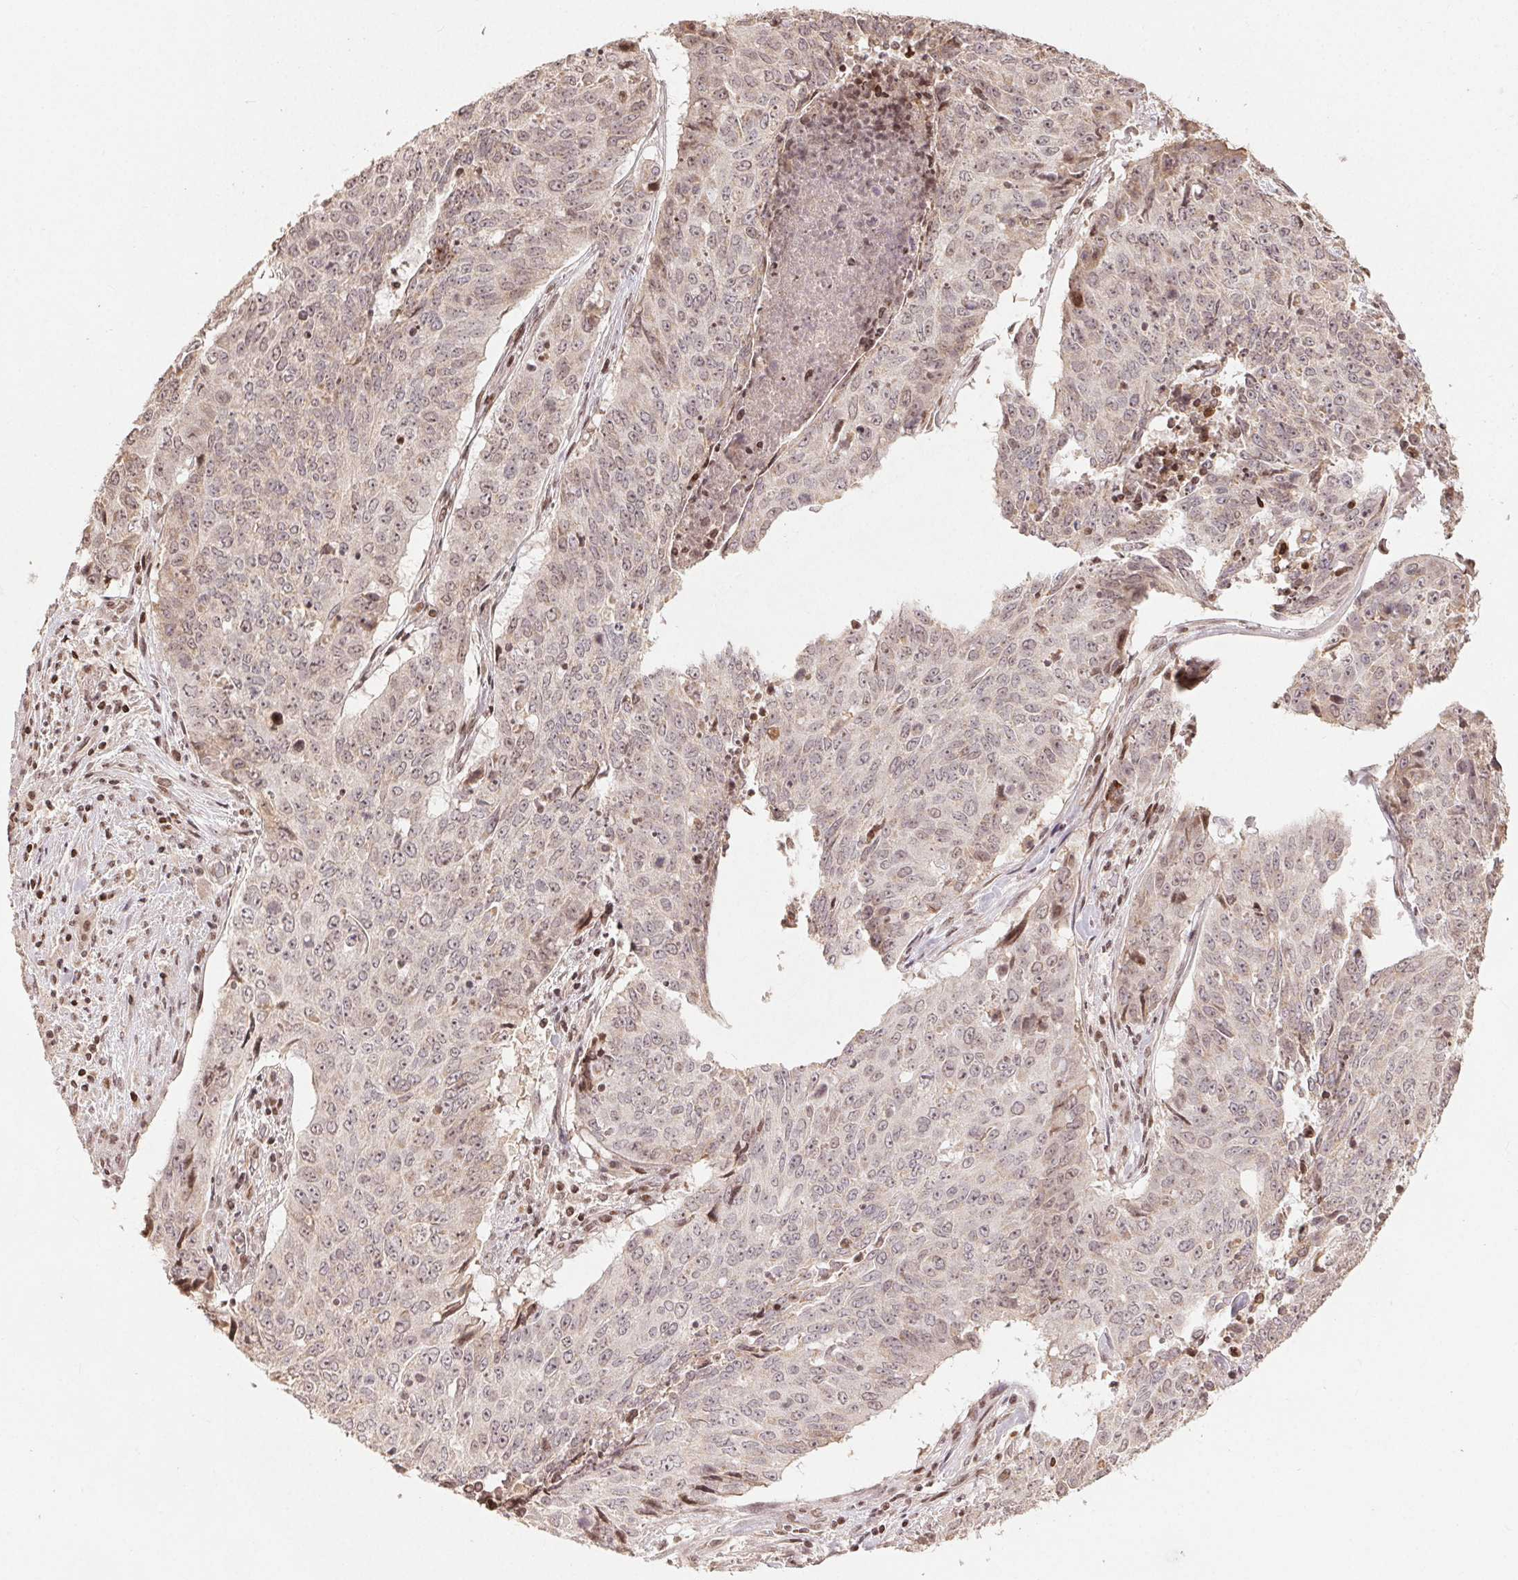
{"staining": {"intensity": "weak", "quantity": "25%-75%", "location": "nuclear"}, "tissue": "lung cancer", "cell_type": "Tumor cells", "image_type": "cancer", "snomed": [{"axis": "morphology", "description": "Normal tissue, NOS"}, {"axis": "morphology", "description": "Squamous cell carcinoma, NOS"}, {"axis": "topography", "description": "Bronchus"}, {"axis": "topography", "description": "Lung"}], "caption": "Weak nuclear positivity is seen in about 25%-75% of tumor cells in lung cancer.", "gene": "MAPKAPK2", "patient": {"sex": "male", "age": 64}}